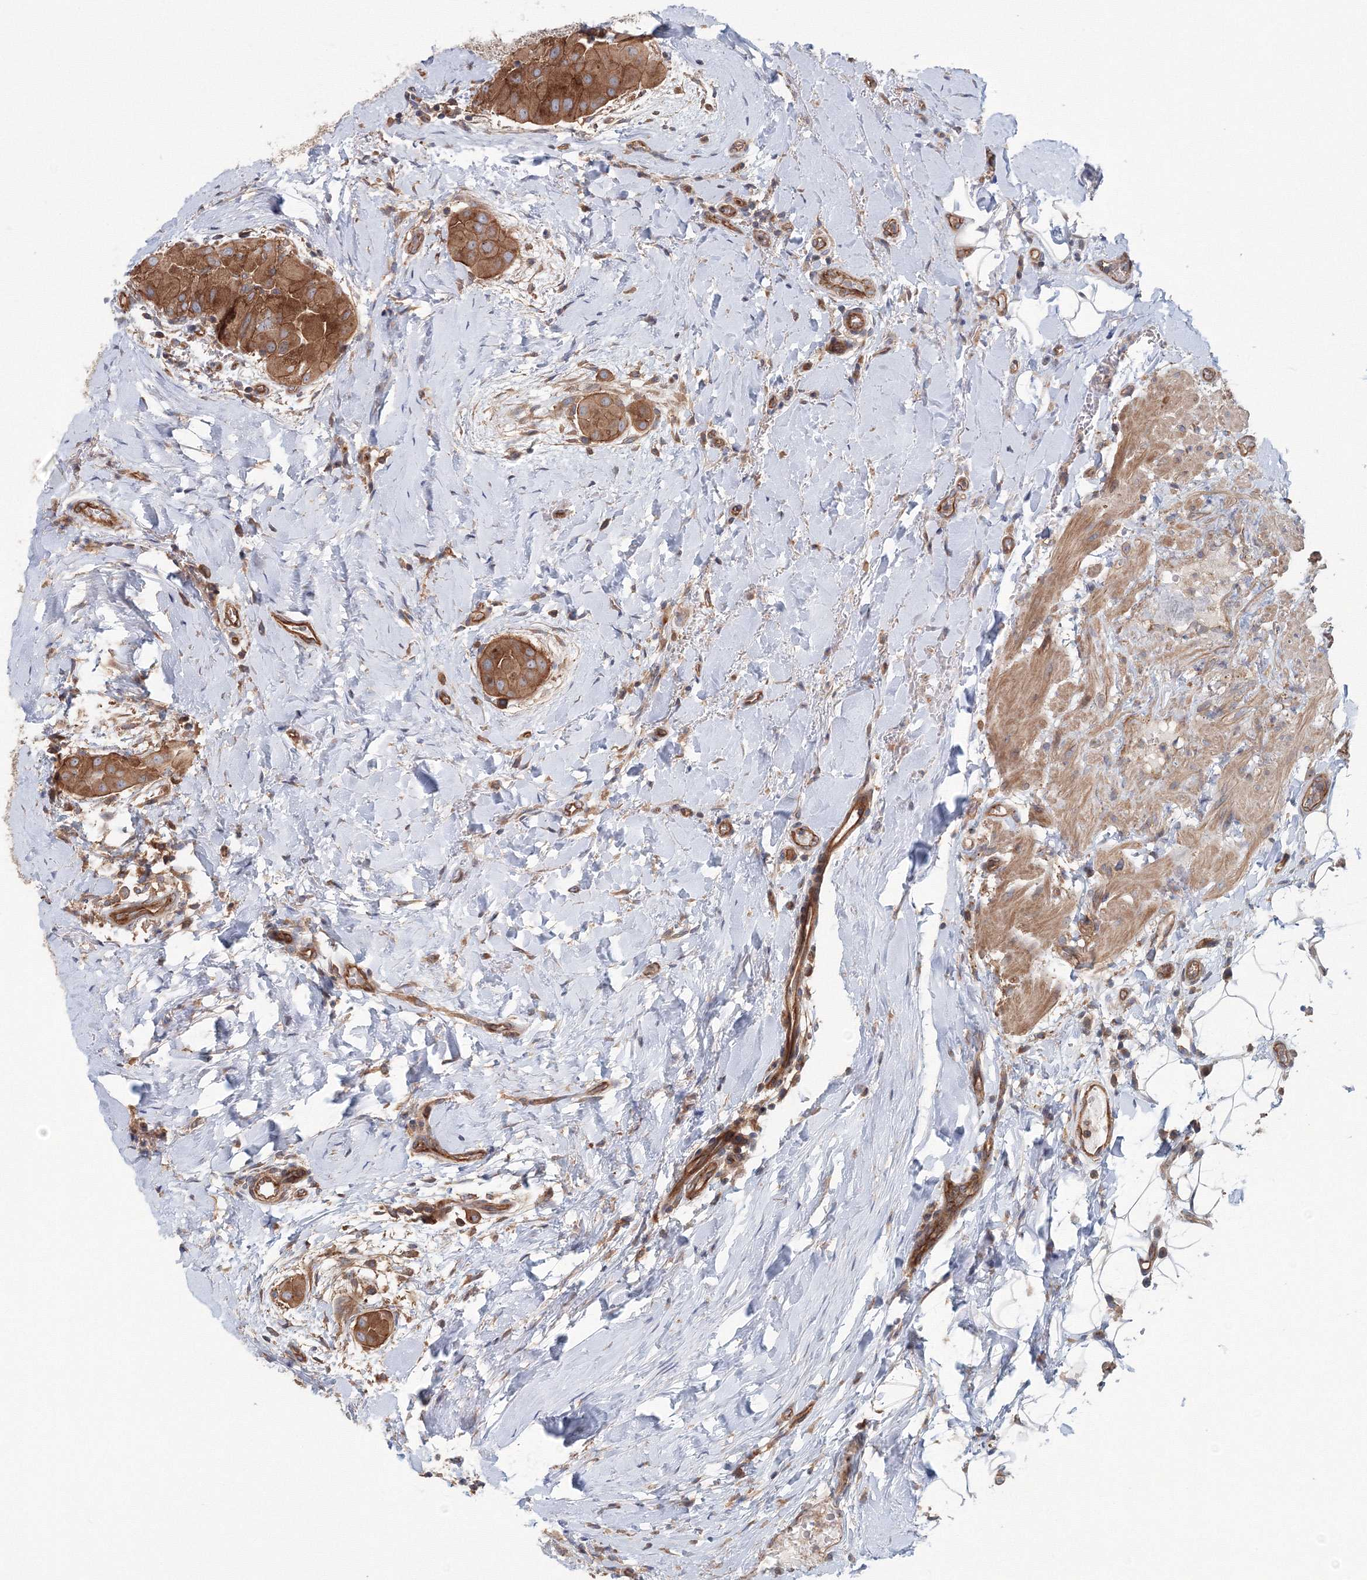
{"staining": {"intensity": "moderate", "quantity": ">75%", "location": "cytoplasmic/membranous"}, "tissue": "thyroid cancer", "cell_type": "Tumor cells", "image_type": "cancer", "snomed": [{"axis": "morphology", "description": "Papillary adenocarcinoma, NOS"}, {"axis": "topography", "description": "Thyroid gland"}], "caption": "A high-resolution micrograph shows immunohistochemistry (IHC) staining of papillary adenocarcinoma (thyroid), which shows moderate cytoplasmic/membranous positivity in approximately >75% of tumor cells.", "gene": "EXOC1", "patient": {"sex": "male", "age": 33}}